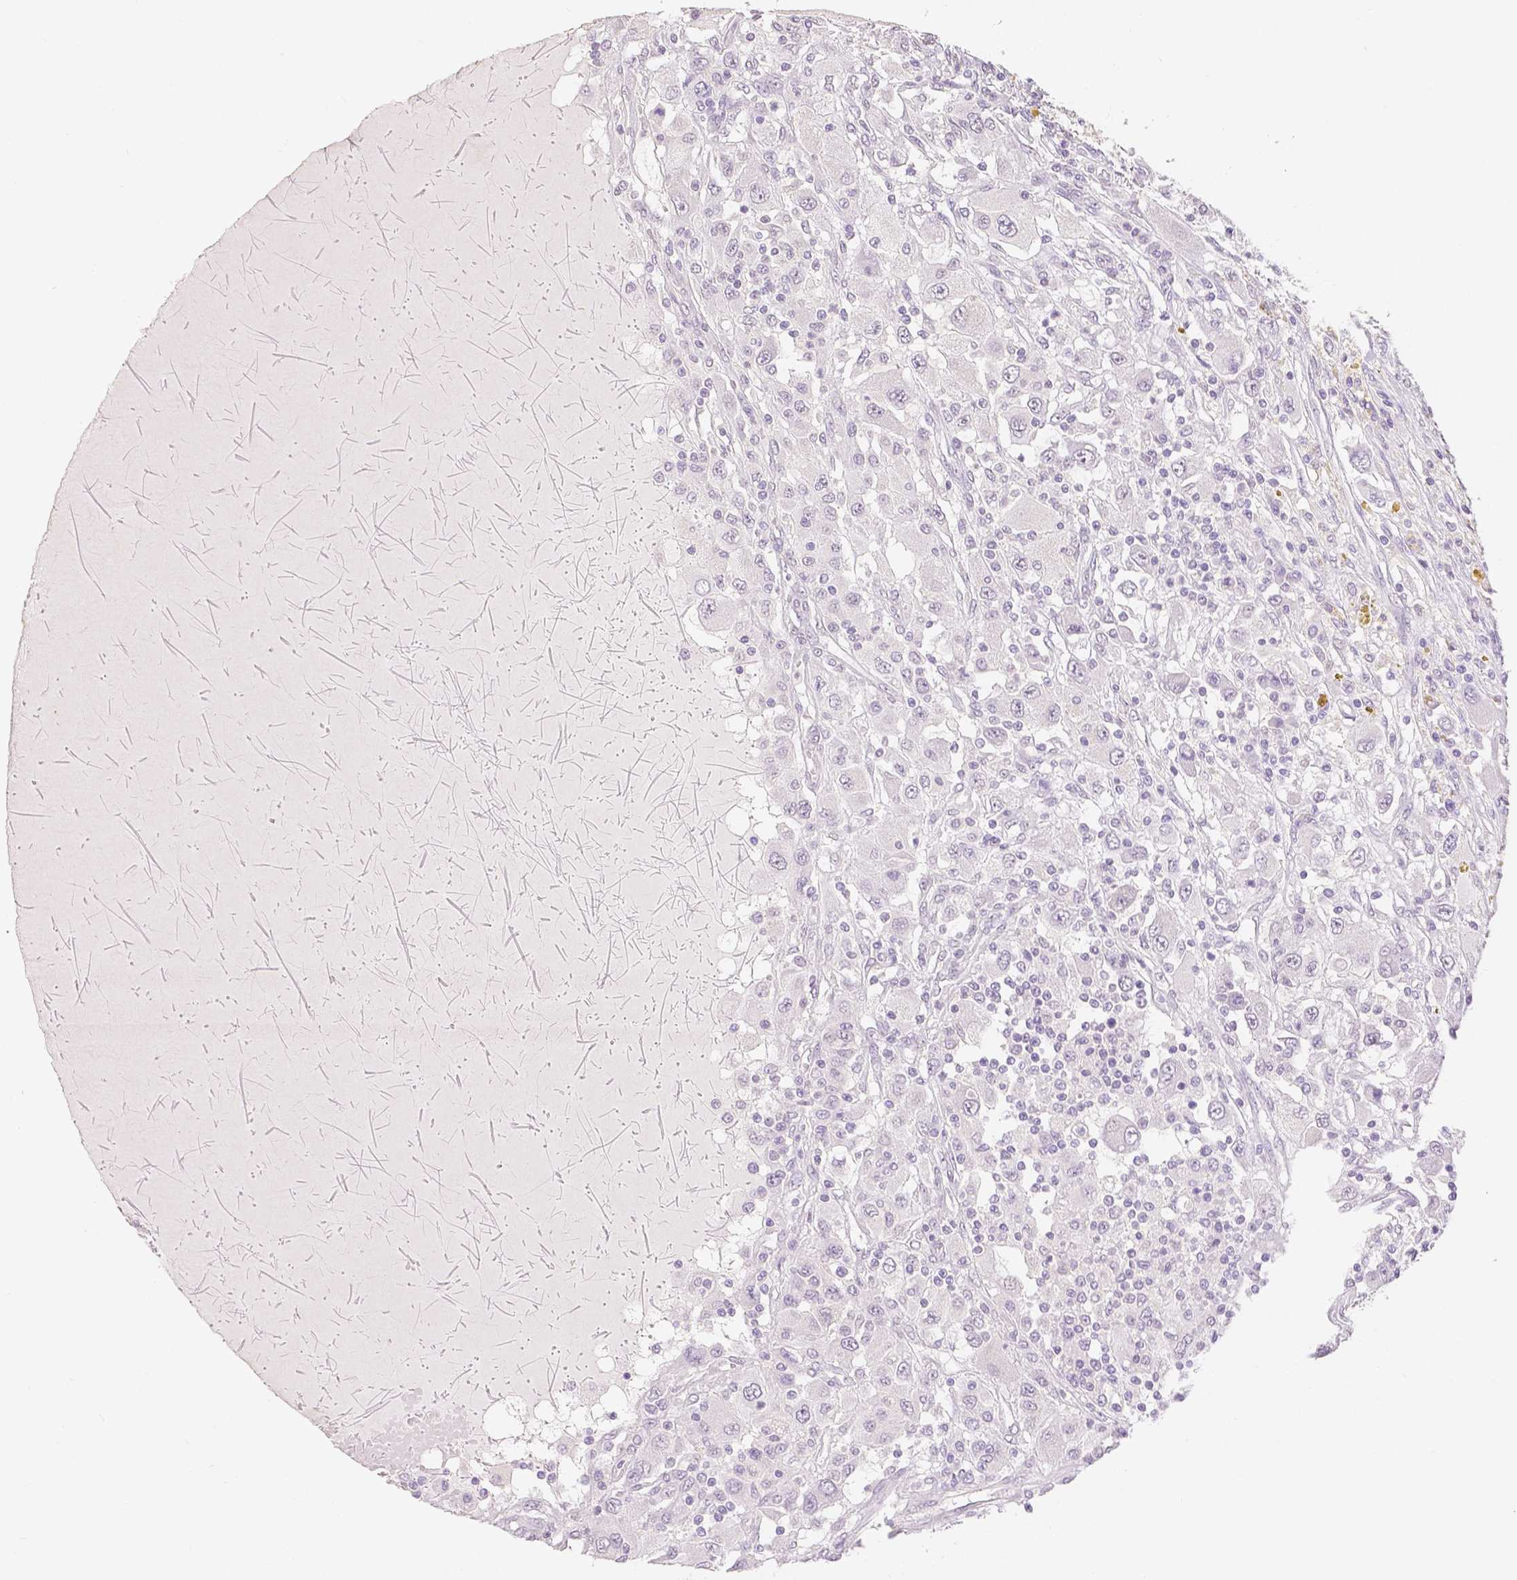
{"staining": {"intensity": "negative", "quantity": "none", "location": "none"}, "tissue": "renal cancer", "cell_type": "Tumor cells", "image_type": "cancer", "snomed": [{"axis": "morphology", "description": "Adenocarcinoma, NOS"}, {"axis": "topography", "description": "Kidney"}], "caption": "Human renal cancer stained for a protein using IHC exhibits no expression in tumor cells.", "gene": "OCLN", "patient": {"sex": "female", "age": 67}}